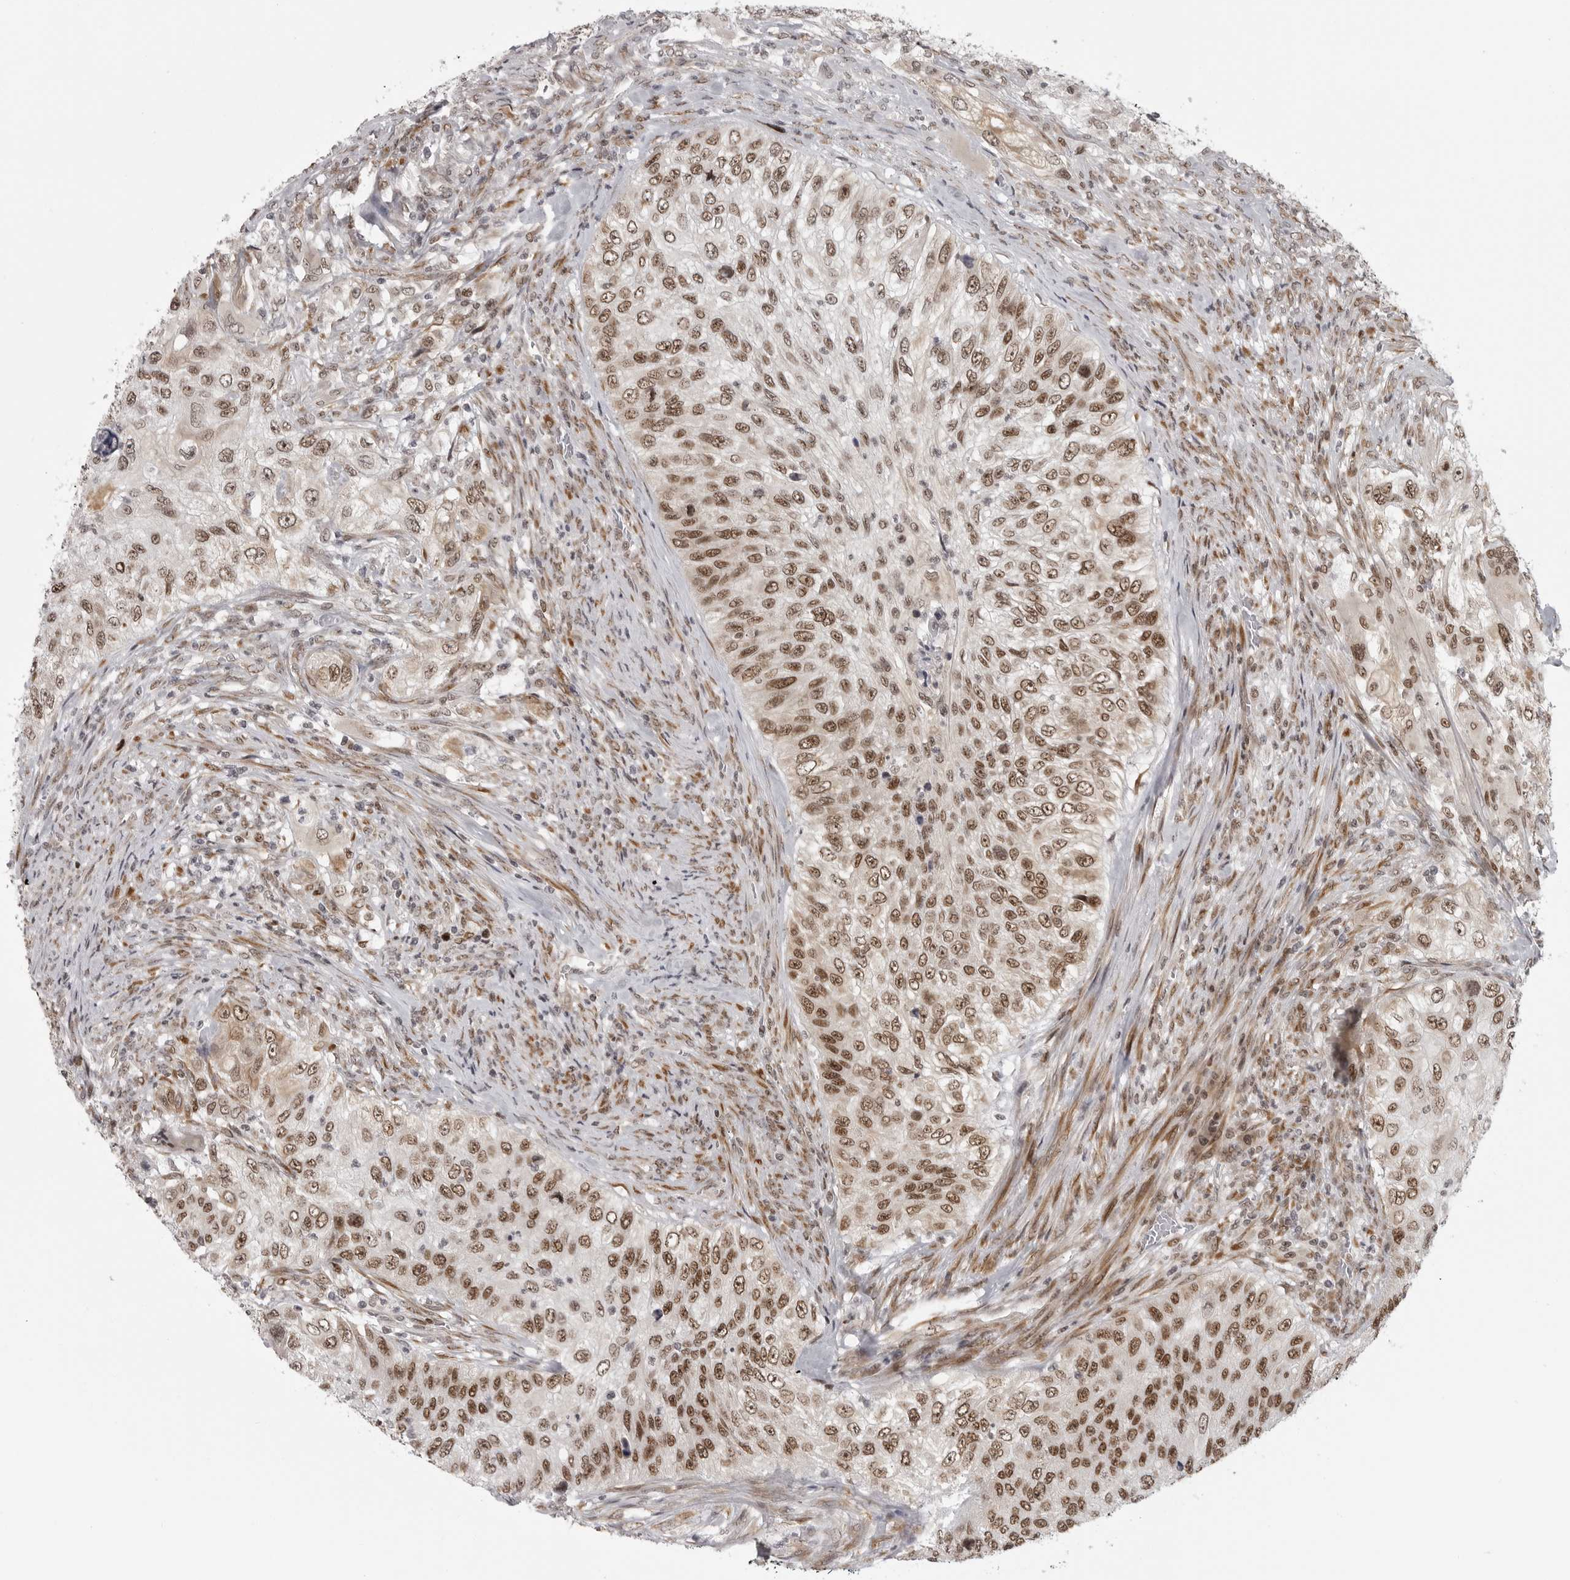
{"staining": {"intensity": "moderate", "quantity": ">75%", "location": "nuclear"}, "tissue": "urothelial cancer", "cell_type": "Tumor cells", "image_type": "cancer", "snomed": [{"axis": "morphology", "description": "Urothelial carcinoma, High grade"}, {"axis": "topography", "description": "Urinary bladder"}], "caption": "Urothelial carcinoma (high-grade) stained with immunohistochemistry (IHC) displays moderate nuclear positivity in approximately >75% of tumor cells.", "gene": "PRDM10", "patient": {"sex": "female", "age": 60}}